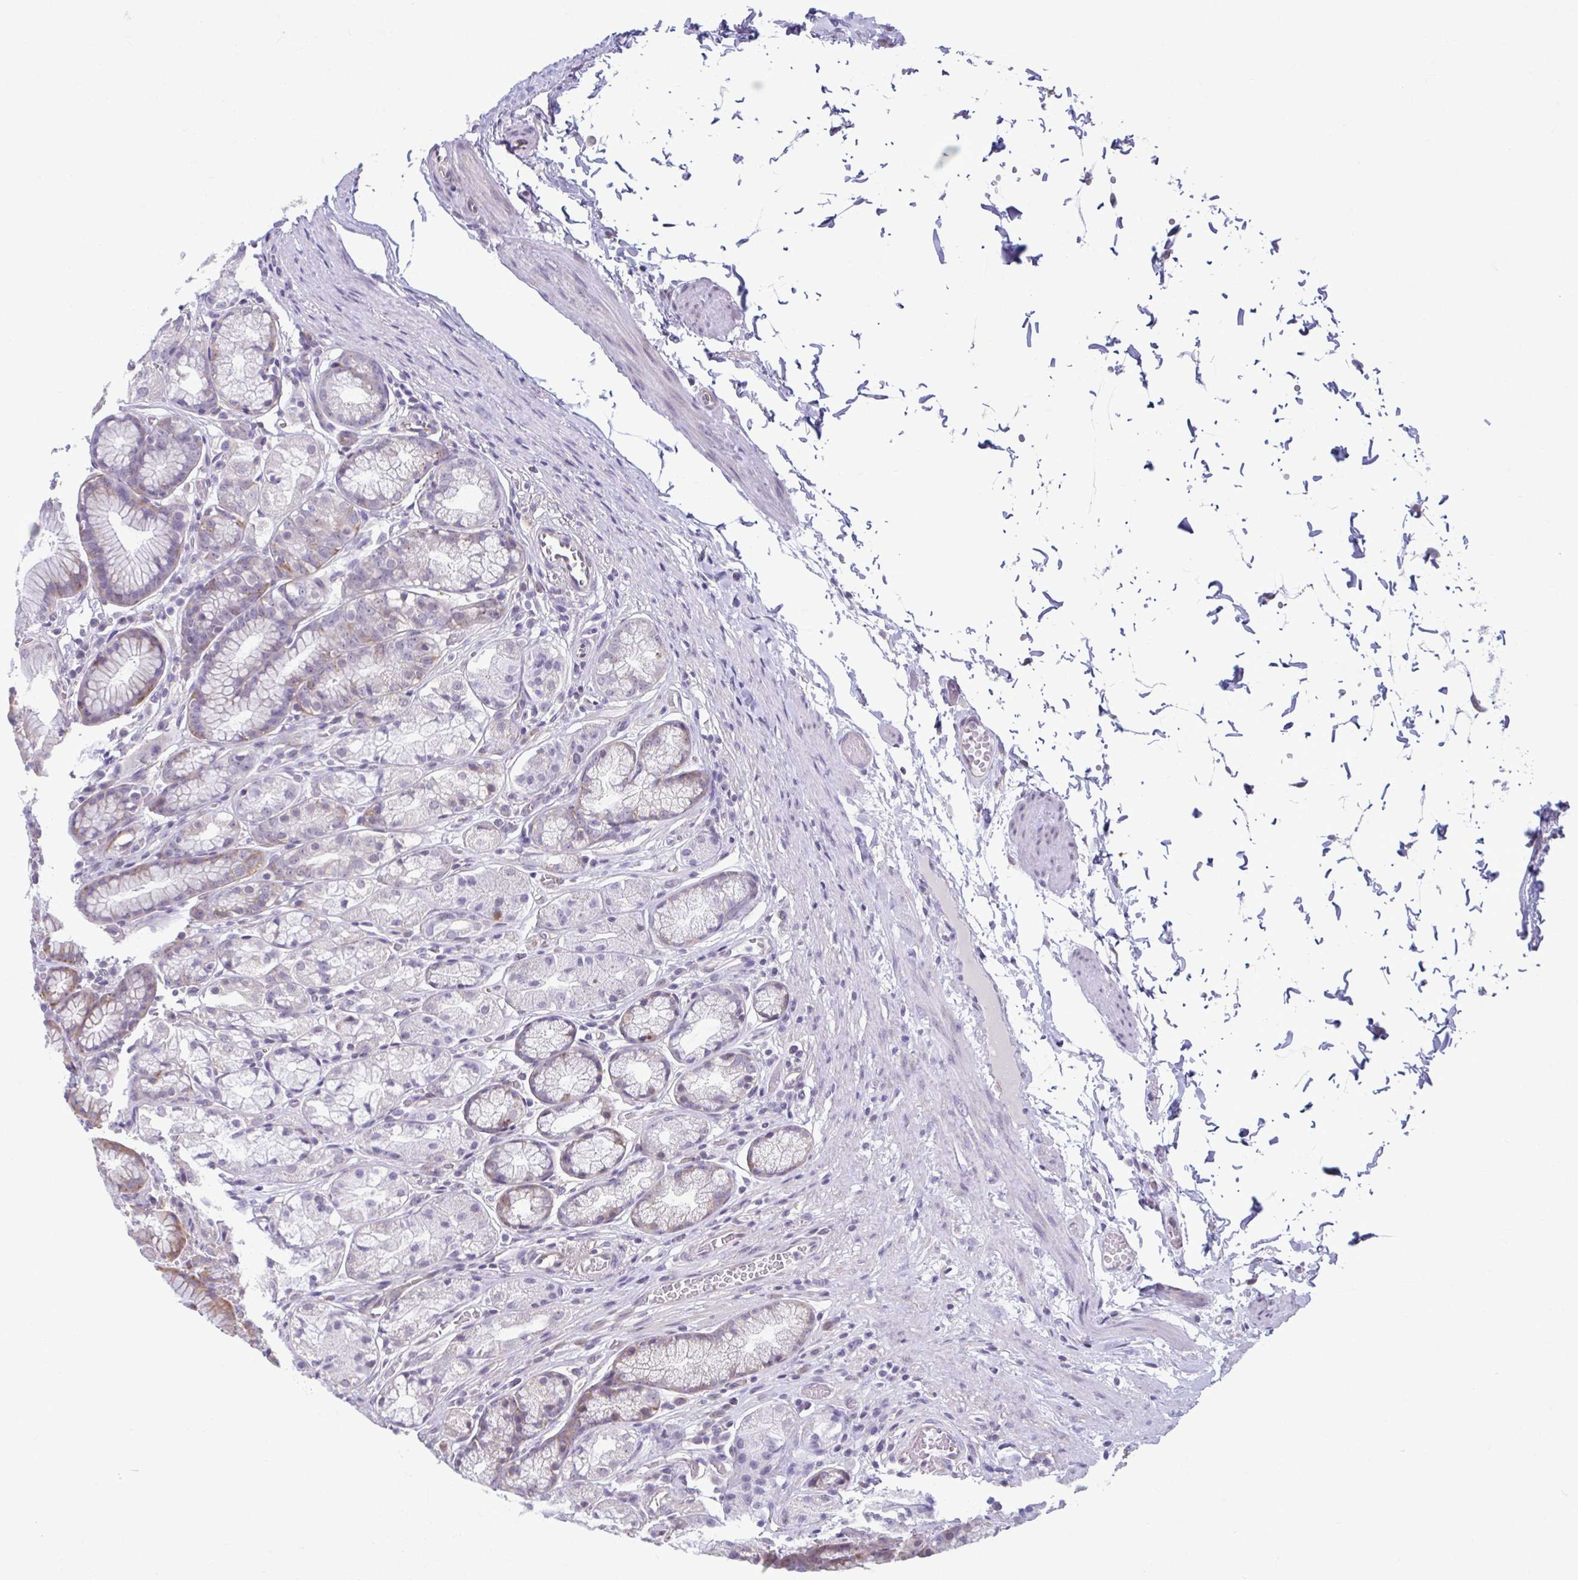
{"staining": {"intensity": "moderate", "quantity": "25%-75%", "location": "cytoplasmic/membranous"}, "tissue": "stomach", "cell_type": "Glandular cells", "image_type": "normal", "snomed": [{"axis": "morphology", "description": "Normal tissue, NOS"}, {"axis": "topography", "description": "Stomach"}], "caption": "An IHC histopathology image of unremarkable tissue is shown. Protein staining in brown labels moderate cytoplasmic/membranous positivity in stomach within glandular cells. (brown staining indicates protein expression, while blue staining denotes nuclei).", "gene": "TMEM108", "patient": {"sex": "male", "age": 70}}